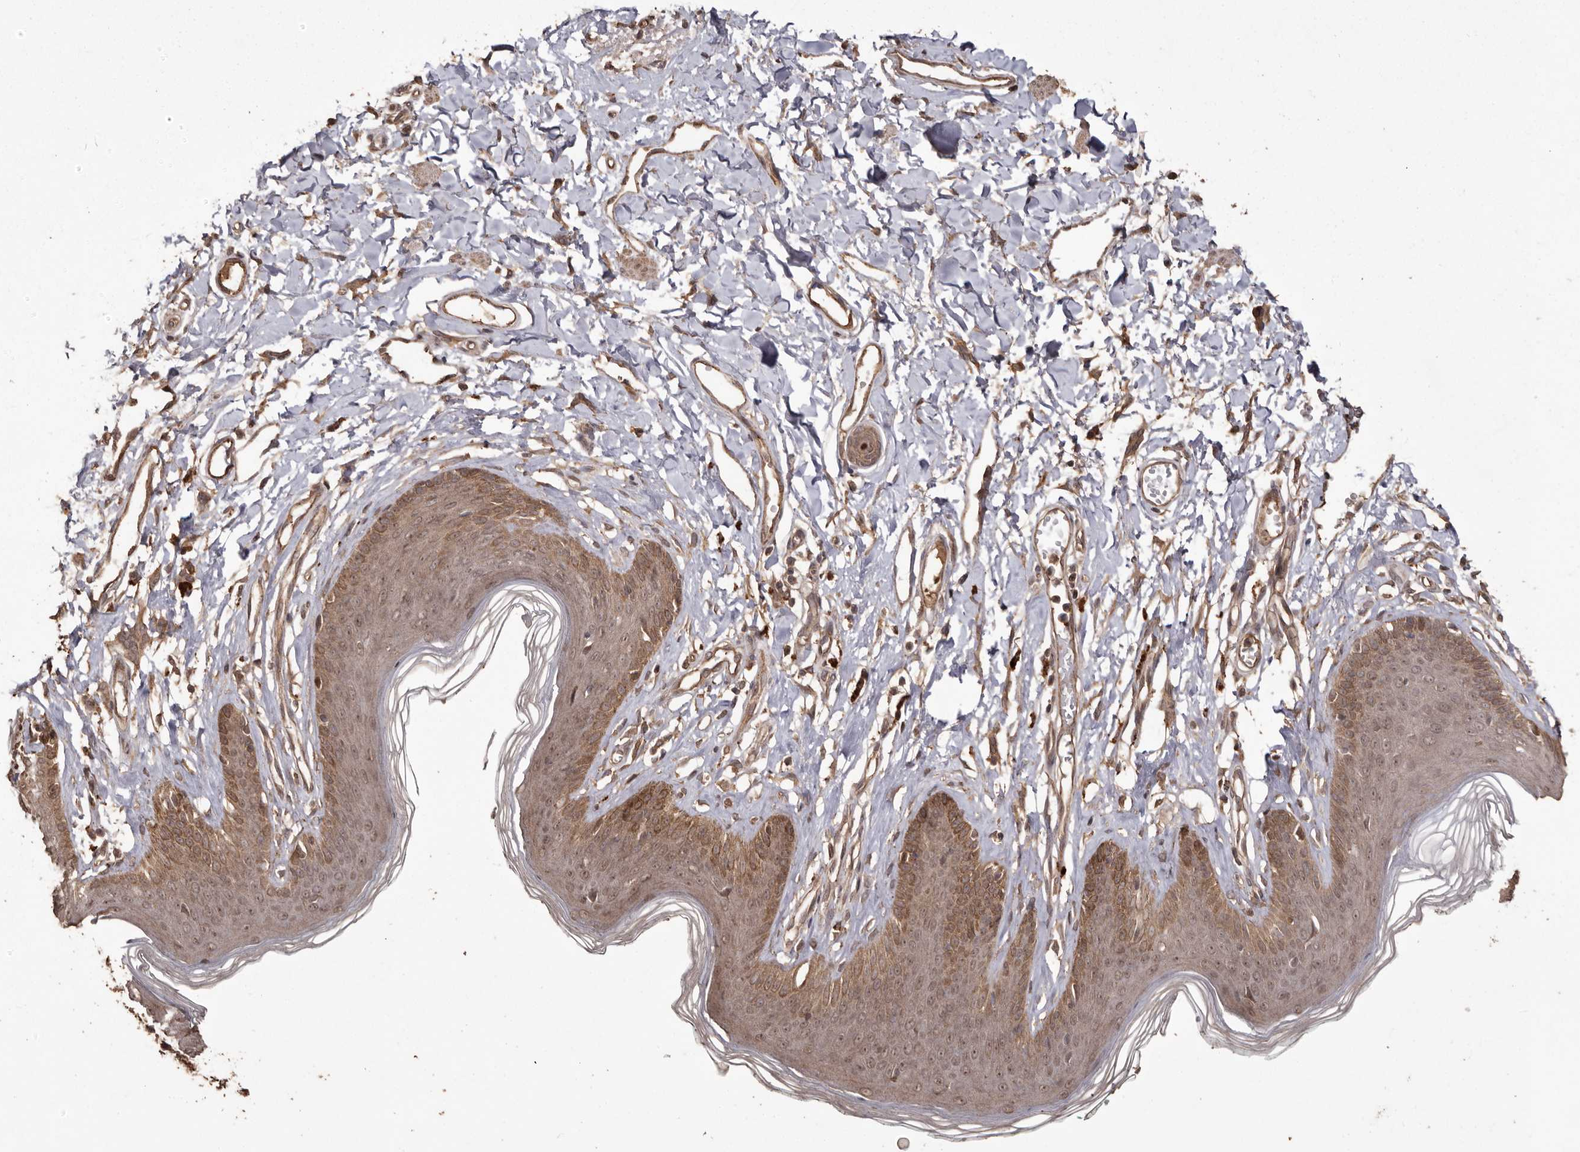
{"staining": {"intensity": "moderate", "quantity": ">75%", "location": "cytoplasmic/membranous,nuclear"}, "tissue": "skin", "cell_type": "Epidermal cells", "image_type": "normal", "snomed": [{"axis": "morphology", "description": "Normal tissue, NOS"}, {"axis": "morphology", "description": "Squamous cell carcinoma, NOS"}, {"axis": "topography", "description": "Vulva"}], "caption": "High-power microscopy captured an IHC photomicrograph of benign skin, revealing moderate cytoplasmic/membranous,nuclear staining in about >75% of epidermal cells.", "gene": "NUP43", "patient": {"sex": "female", "age": 85}}